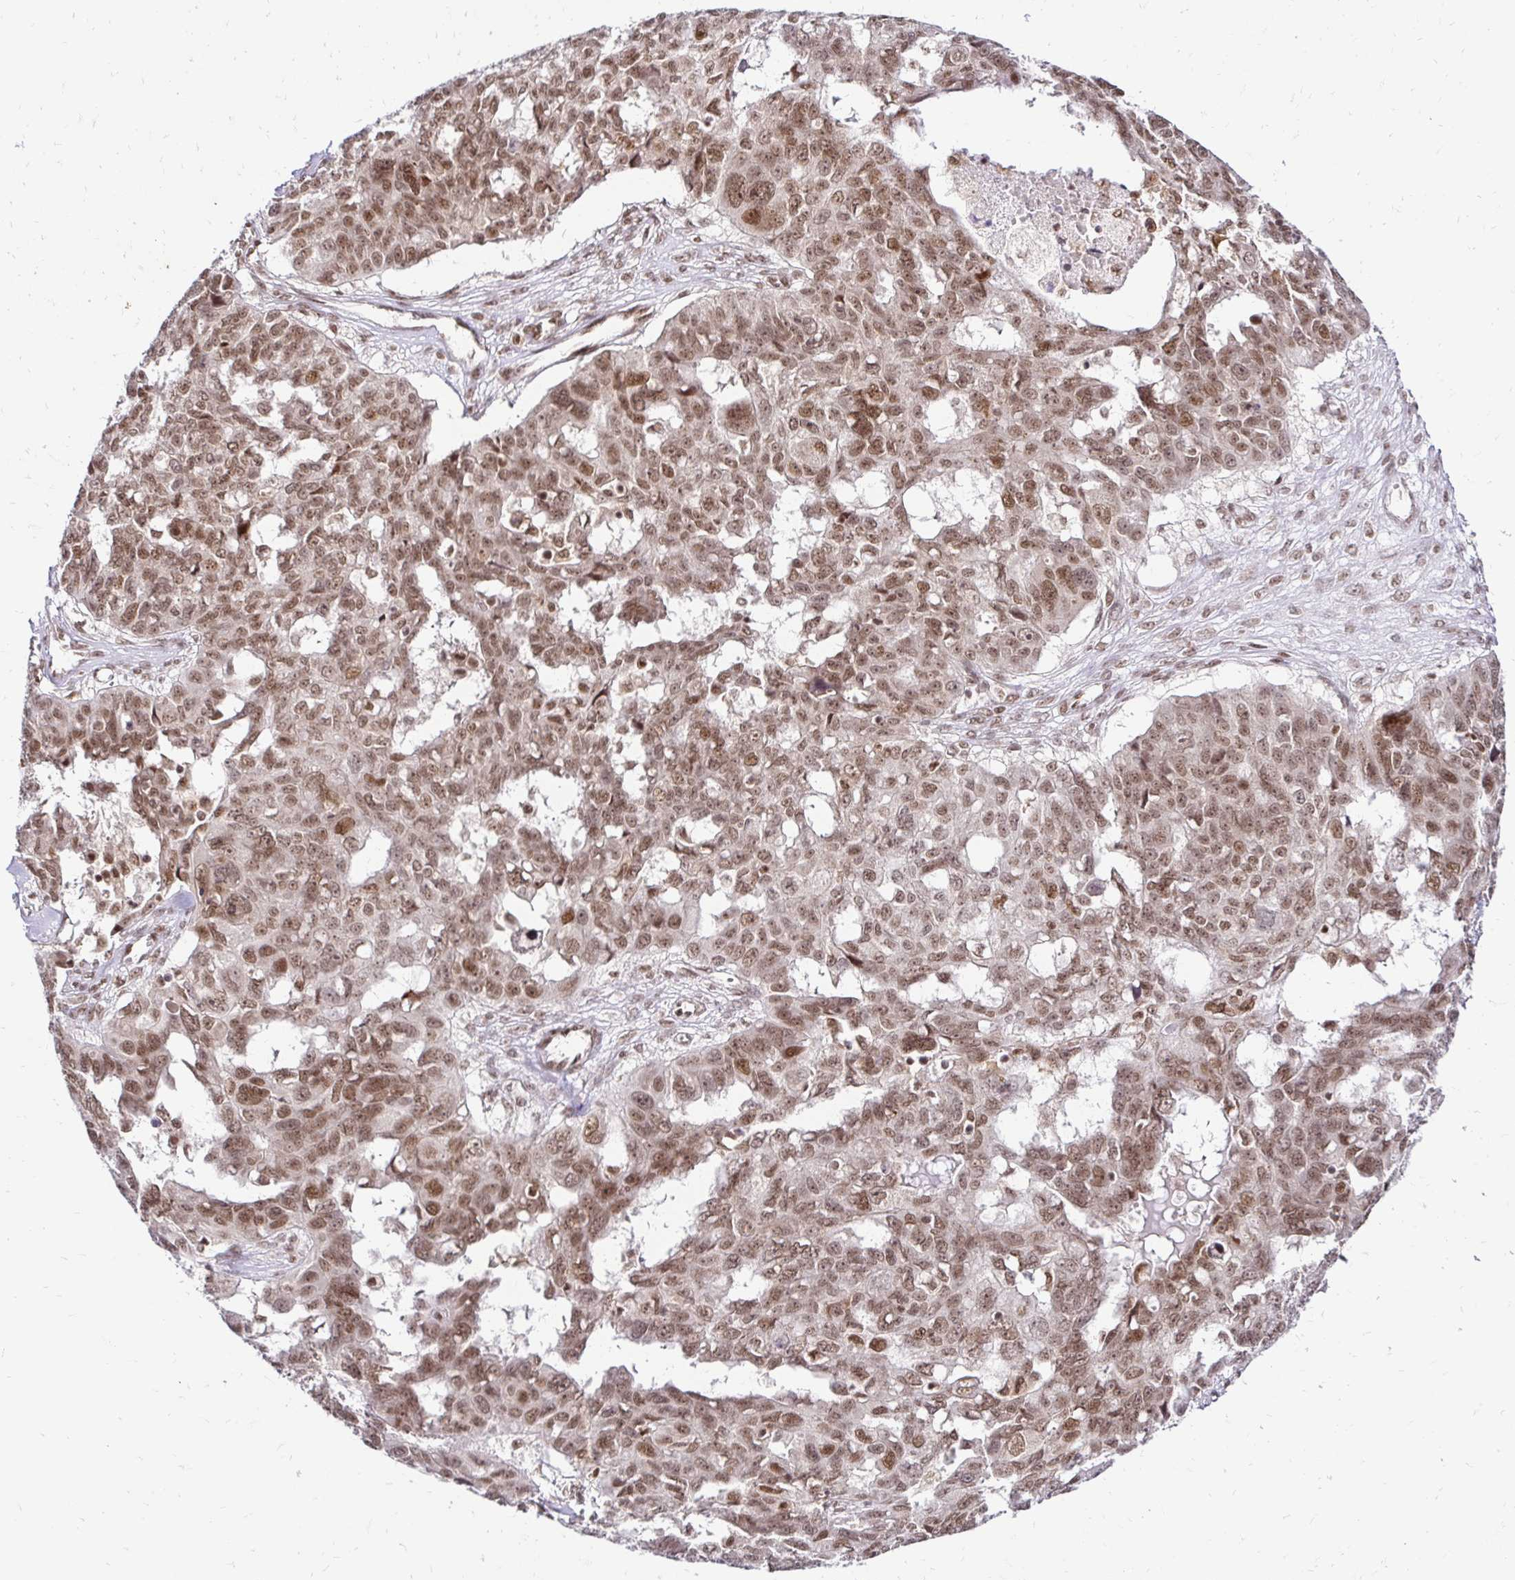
{"staining": {"intensity": "moderate", "quantity": ">75%", "location": "nuclear"}, "tissue": "ovarian cancer", "cell_type": "Tumor cells", "image_type": "cancer", "snomed": [{"axis": "morphology", "description": "Carcinoma, endometroid"}, {"axis": "topography", "description": "Ovary"}], "caption": "A brown stain shows moderate nuclear staining of a protein in human endometroid carcinoma (ovarian) tumor cells.", "gene": "GLYR1", "patient": {"sex": "female", "age": 70}}